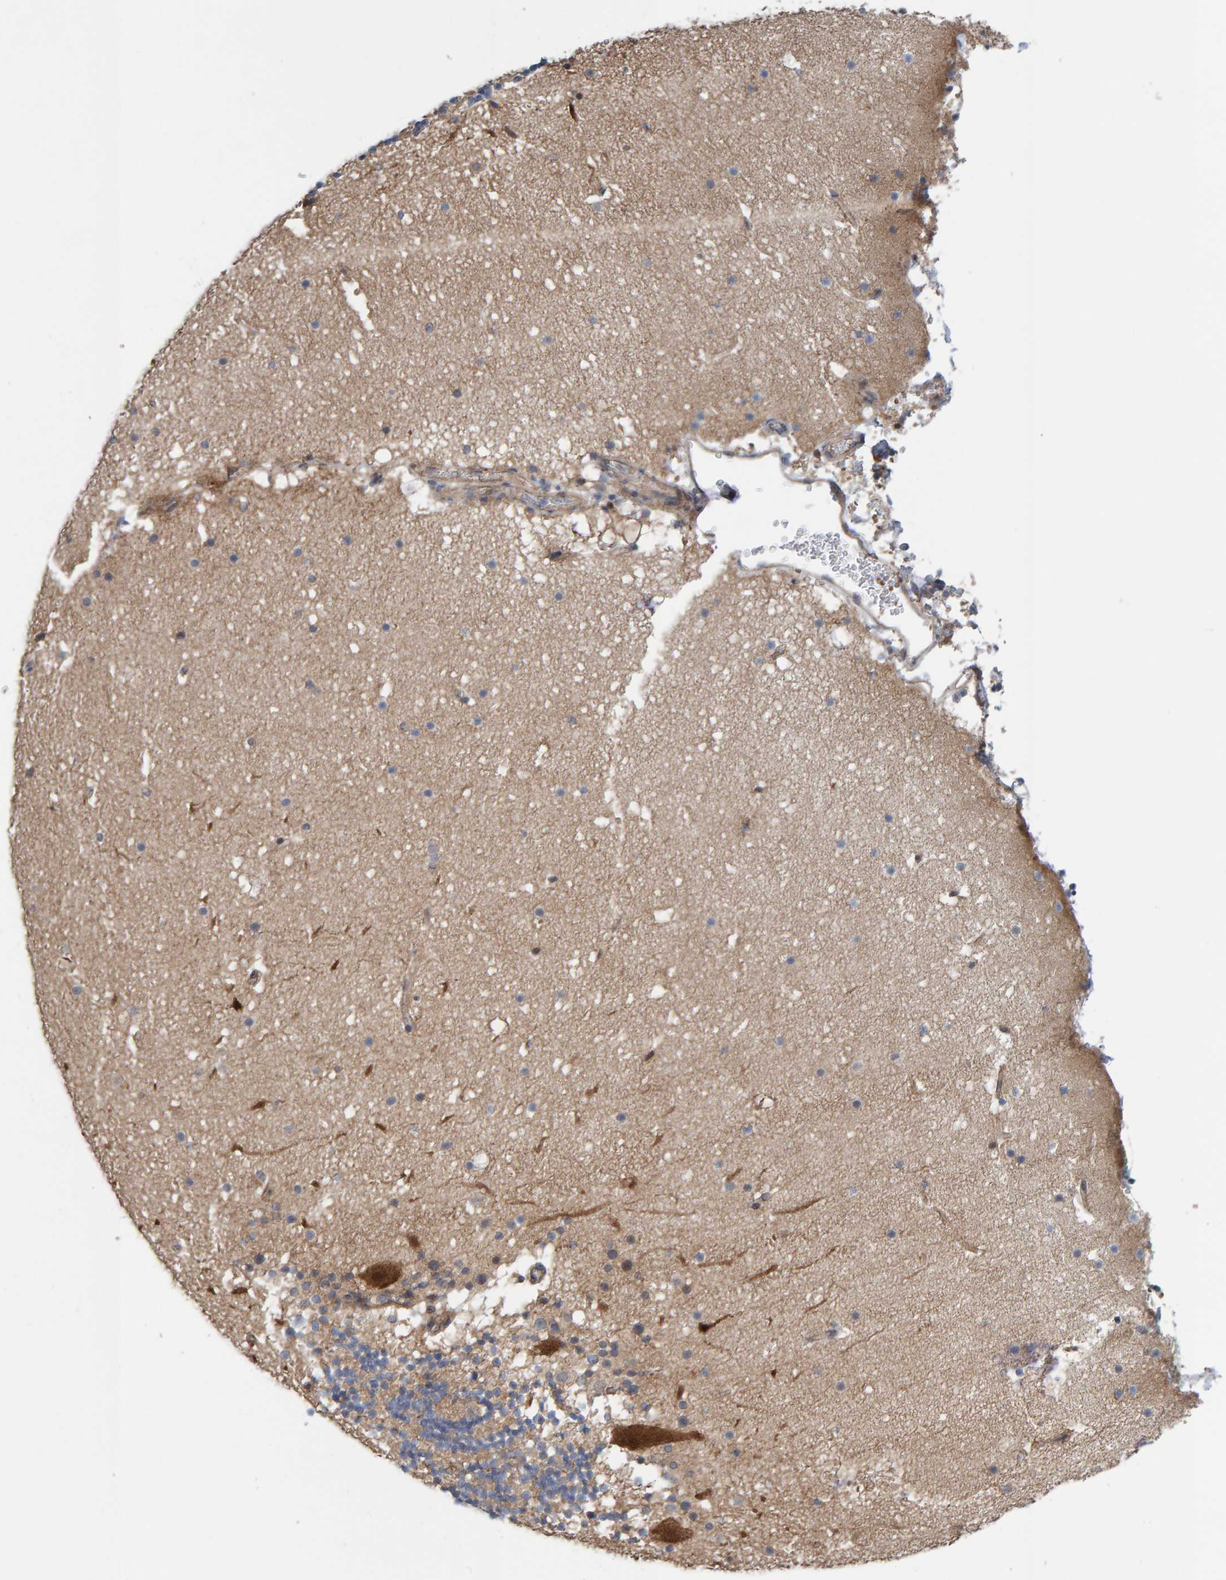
{"staining": {"intensity": "weak", "quantity": ">75%", "location": "cytoplasmic/membranous"}, "tissue": "cerebellum", "cell_type": "Cells in granular layer", "image_type": "normal", "snomed": [{"axis": "morphology", "description": "Normal tissue, NOS"}, {"axis": "topography", "description": "Cerebellum"}], "caption": "Immunohistochemical staining of unremarkable cerebellum shows >75% levels of weak cytoplasmic/membranous protein positivity in approximately >75% of cells in granular layer.", "gene": "LRSAM1", "patient": {"sex": "male", "age": 57}}